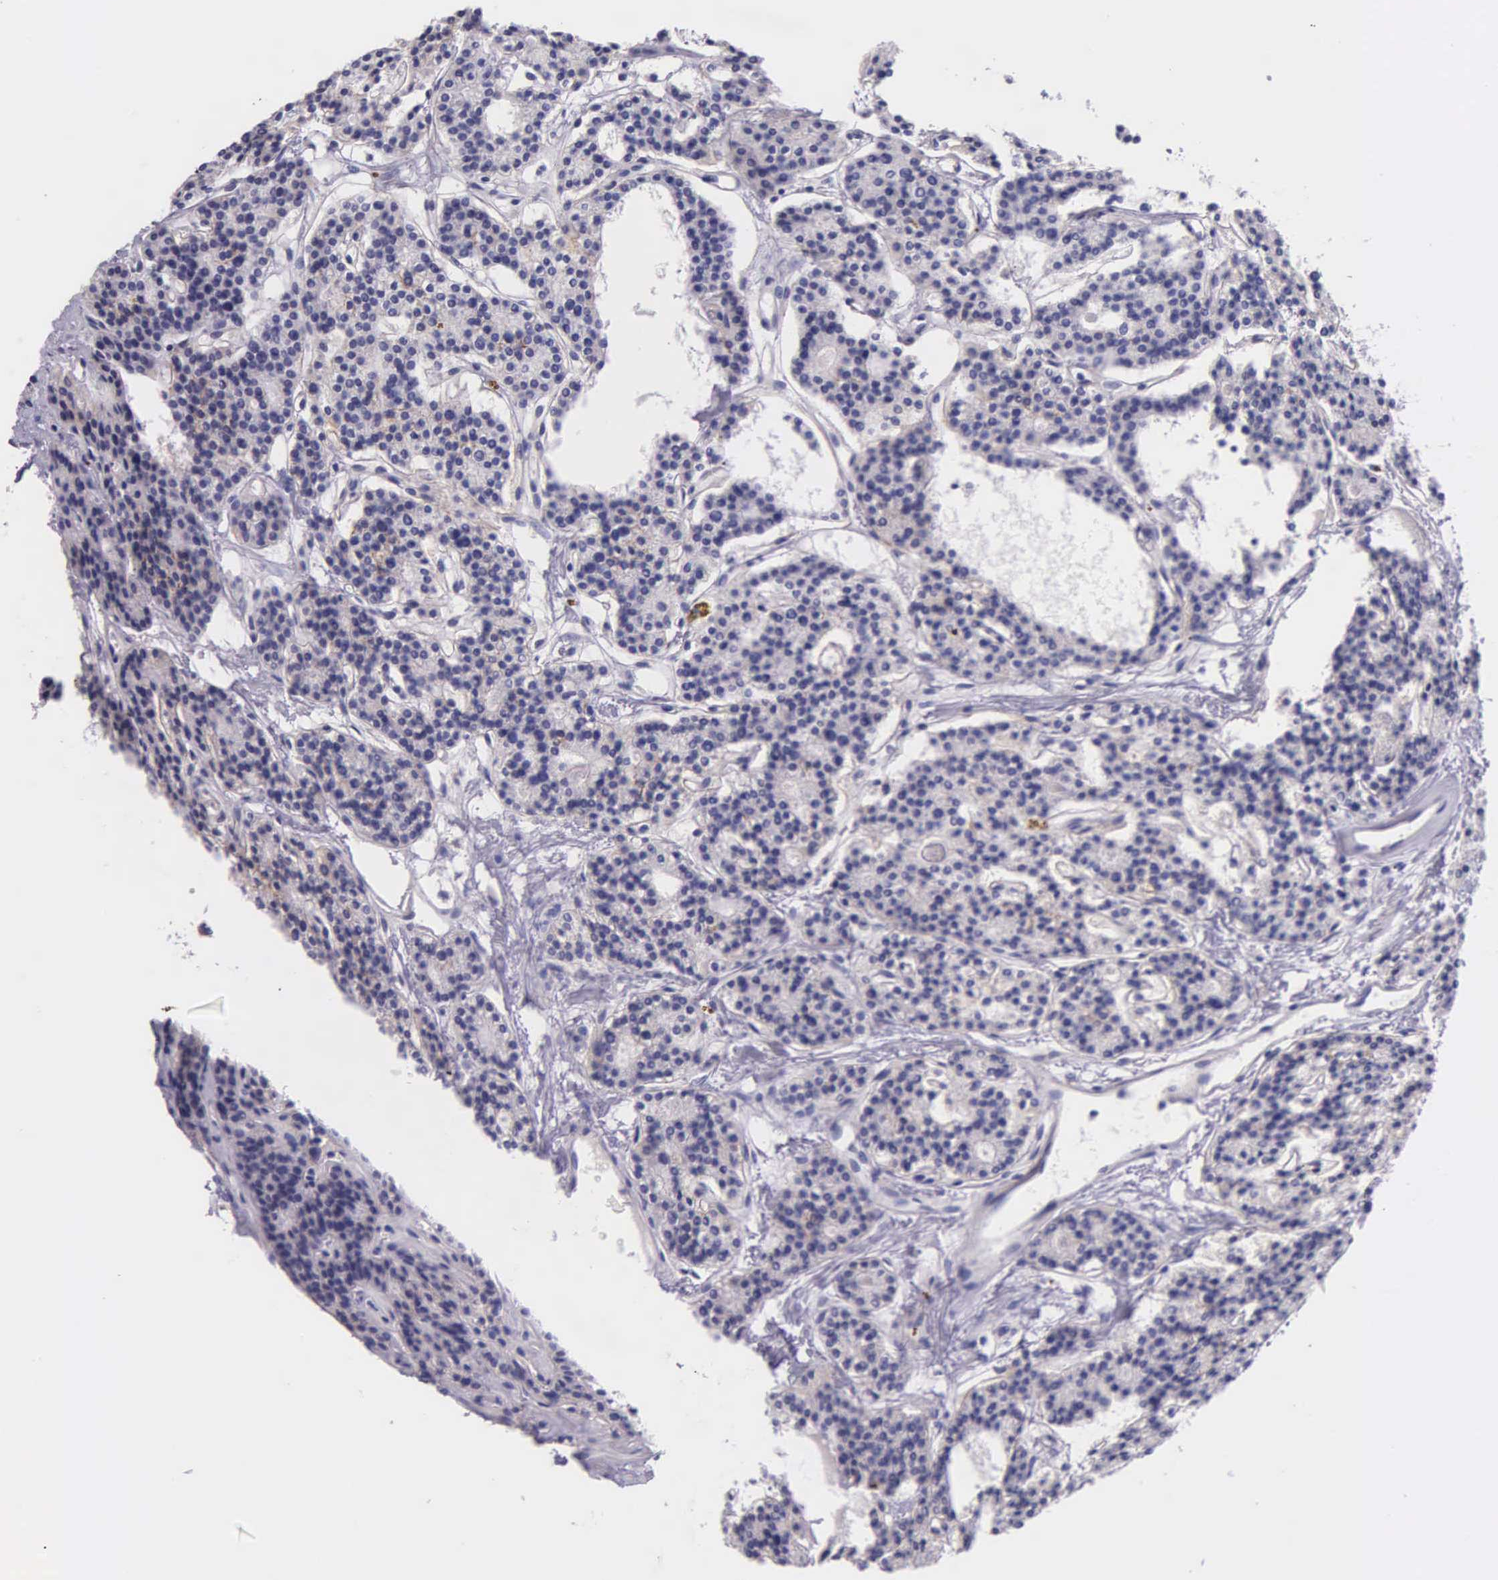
{"staining": {"intensity": "negative", "quantity": "none", "location": "none"}, "tissue": "parathyroid gland", "cell_type": "Glandular cells", "image_type": "normal", "snomed": [{"axis": "morphology", "description": "Normal tissue, NOS"}, {"axis": "topography", "description": "Parathyroid gland"}], "caption": "An immunohistochemistry (IHC) image of benign parathyroid gland is shown. There is no staining in glandular cells of parathyroid gland. Brightfield microscopy of immunohistochemistry (IHC) stained with DAB (3,3'-diaminobenzidine) (brown) and hematoxylin (blue), captured at high magnification.", "gene": "THSD7A", "patient": {"sex": "female", "age": 70}}